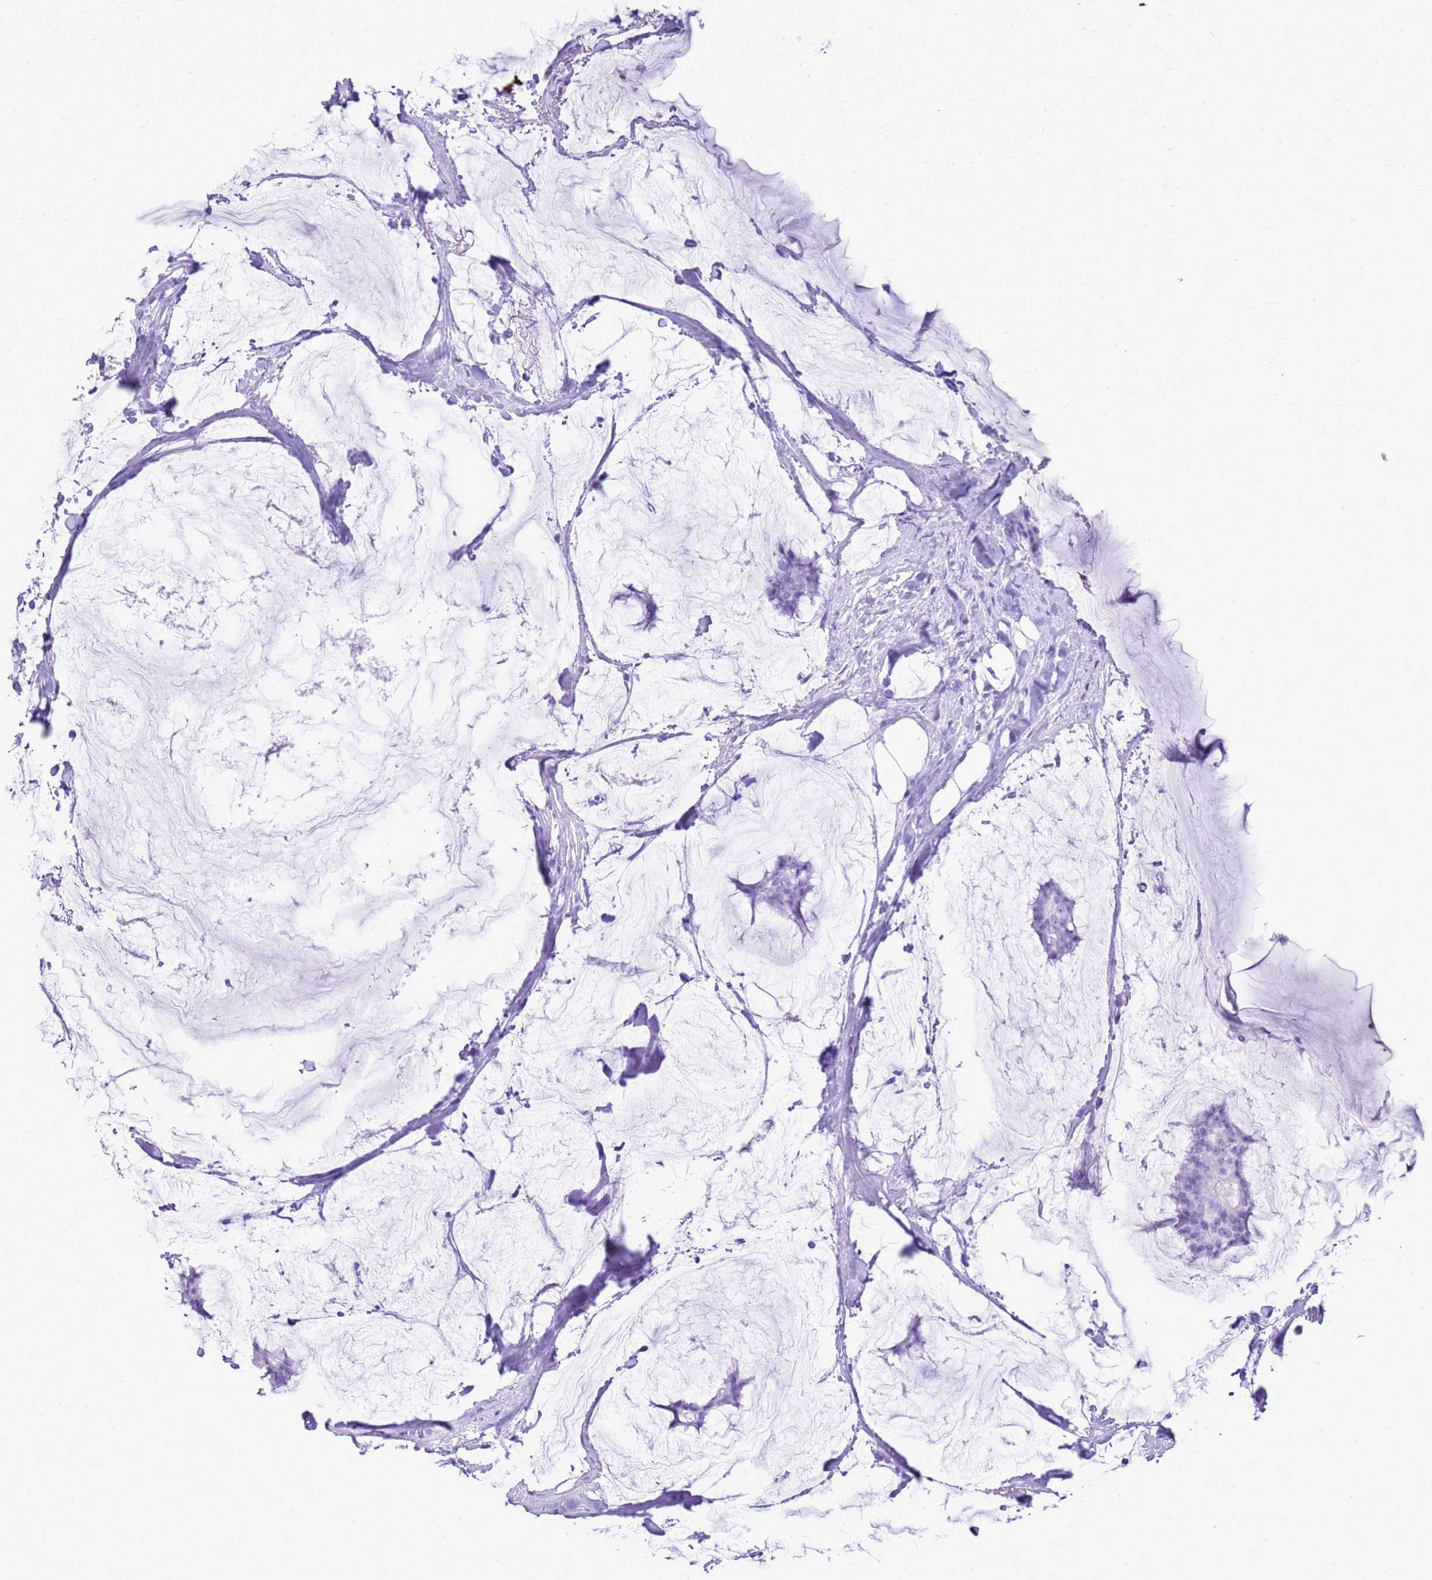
{"staining": {"intensity": "negative", "quantity": "none", "location": "none"}, "tissue": "breast cancer", "cell_type": "Tumor cells", "image_type": "cancer", "snomed": [{"axis": "morphology", "description": "Duct carcinoma"}, {"axis": "topography", "description": "Breast"}], "caption": "Immunohistochemical staining of breast cancer (intraductal carcinoma) displays no significant staining in tumor cells.", "gene": "CA8", "patient": {"sex": "female", "age": 93}}